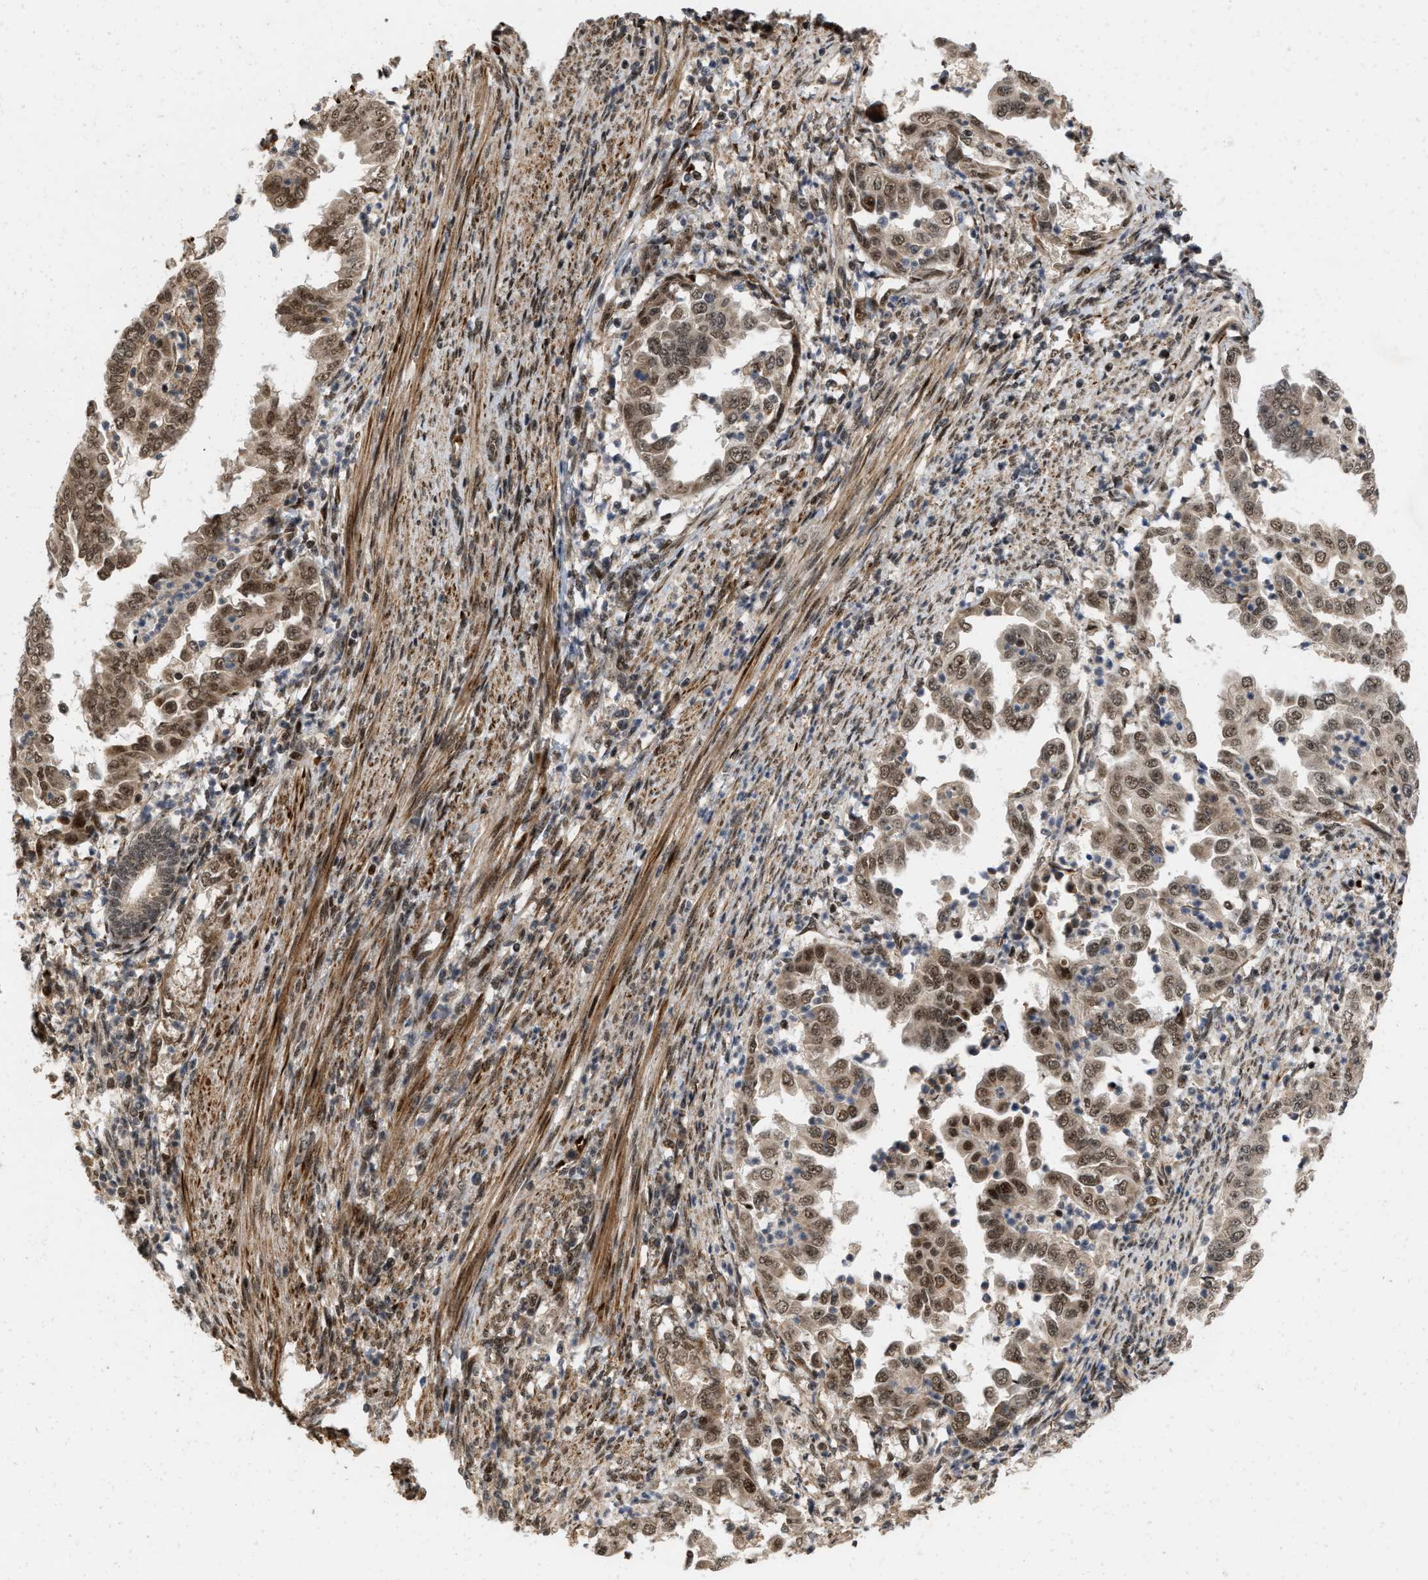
{"staining": {"intensity": "moderate", "quantity": ">75%", "location": "nuclear"}, "tissue": "endometrial cancer", "cell_type": "Tumor cells", "image_type": "cancer", "snomed": [{"axis": "morphology", "description": "Adenocarcinoma, NOS"}, {"axis": "topography", "description": "Endometrium"}], "caption": "Protein analysis of endometrial cancer (adenocarcinoma) tissue shows moderate nuclear expression in approximately >75% of tumor cells.", "gene": "ANKRD11", "patient": {"sex": "female", "age": 85}}